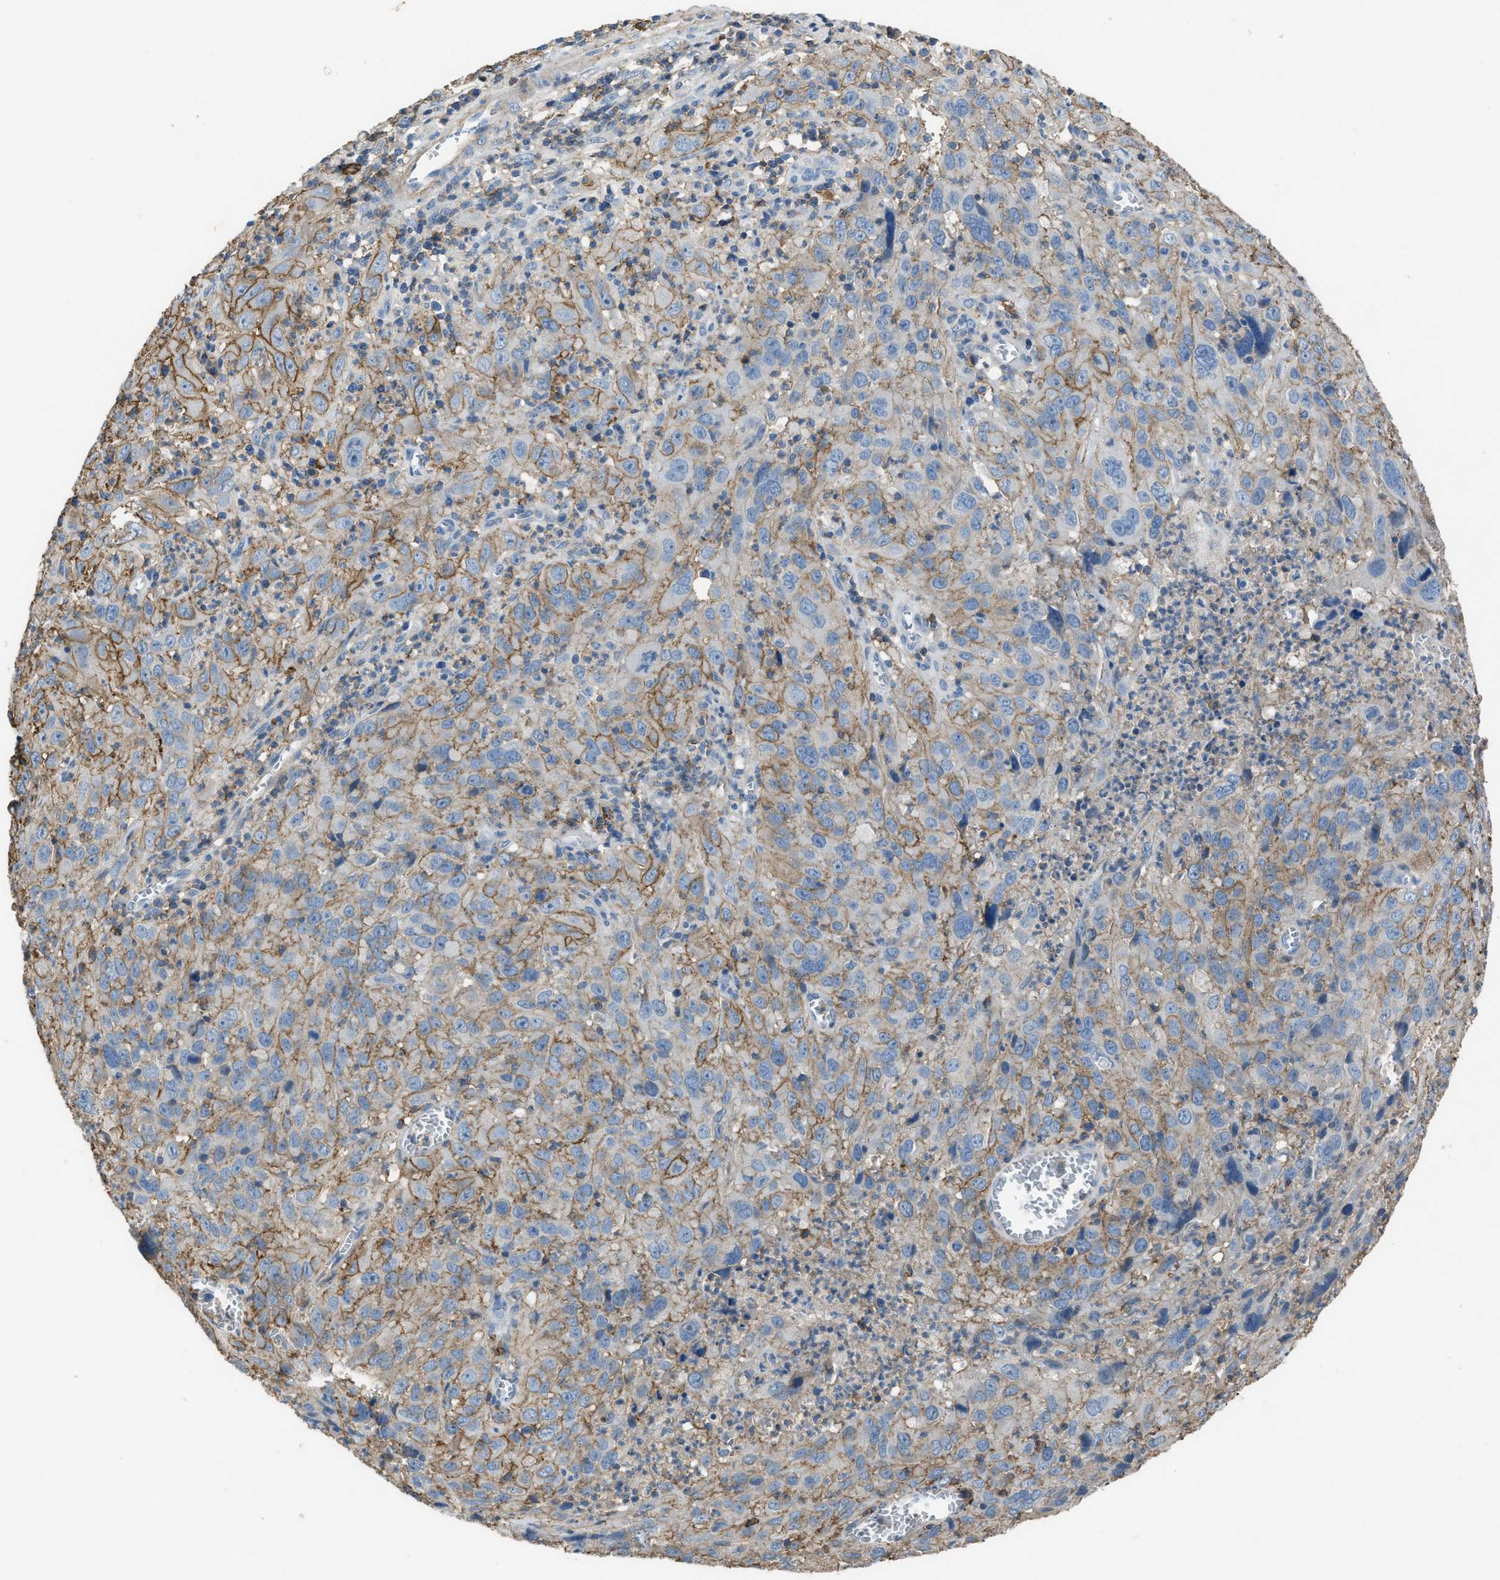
{"staining": {"intensity": "moderate", "quantity": ">75%", "location": "cytoplasmic/membranous"}, "tissue": "cervical cancer", "cell_type": "Tumor cells", "image_type": "cancer", "snomed": [{"axis": "morphology", "description": "Squamous cell carcinoma, NOS"}, {"axis": "topography", "description": "Cervix"}], "caption": "Immunohistochemistry (IHC) of cervical cancer demonstrates medium levels of moderate cytoplasmic/membranous staining in about >75% of tumor cells.", "gene": "OR51E1", "patient": {"sex": "female", "age": 32}}